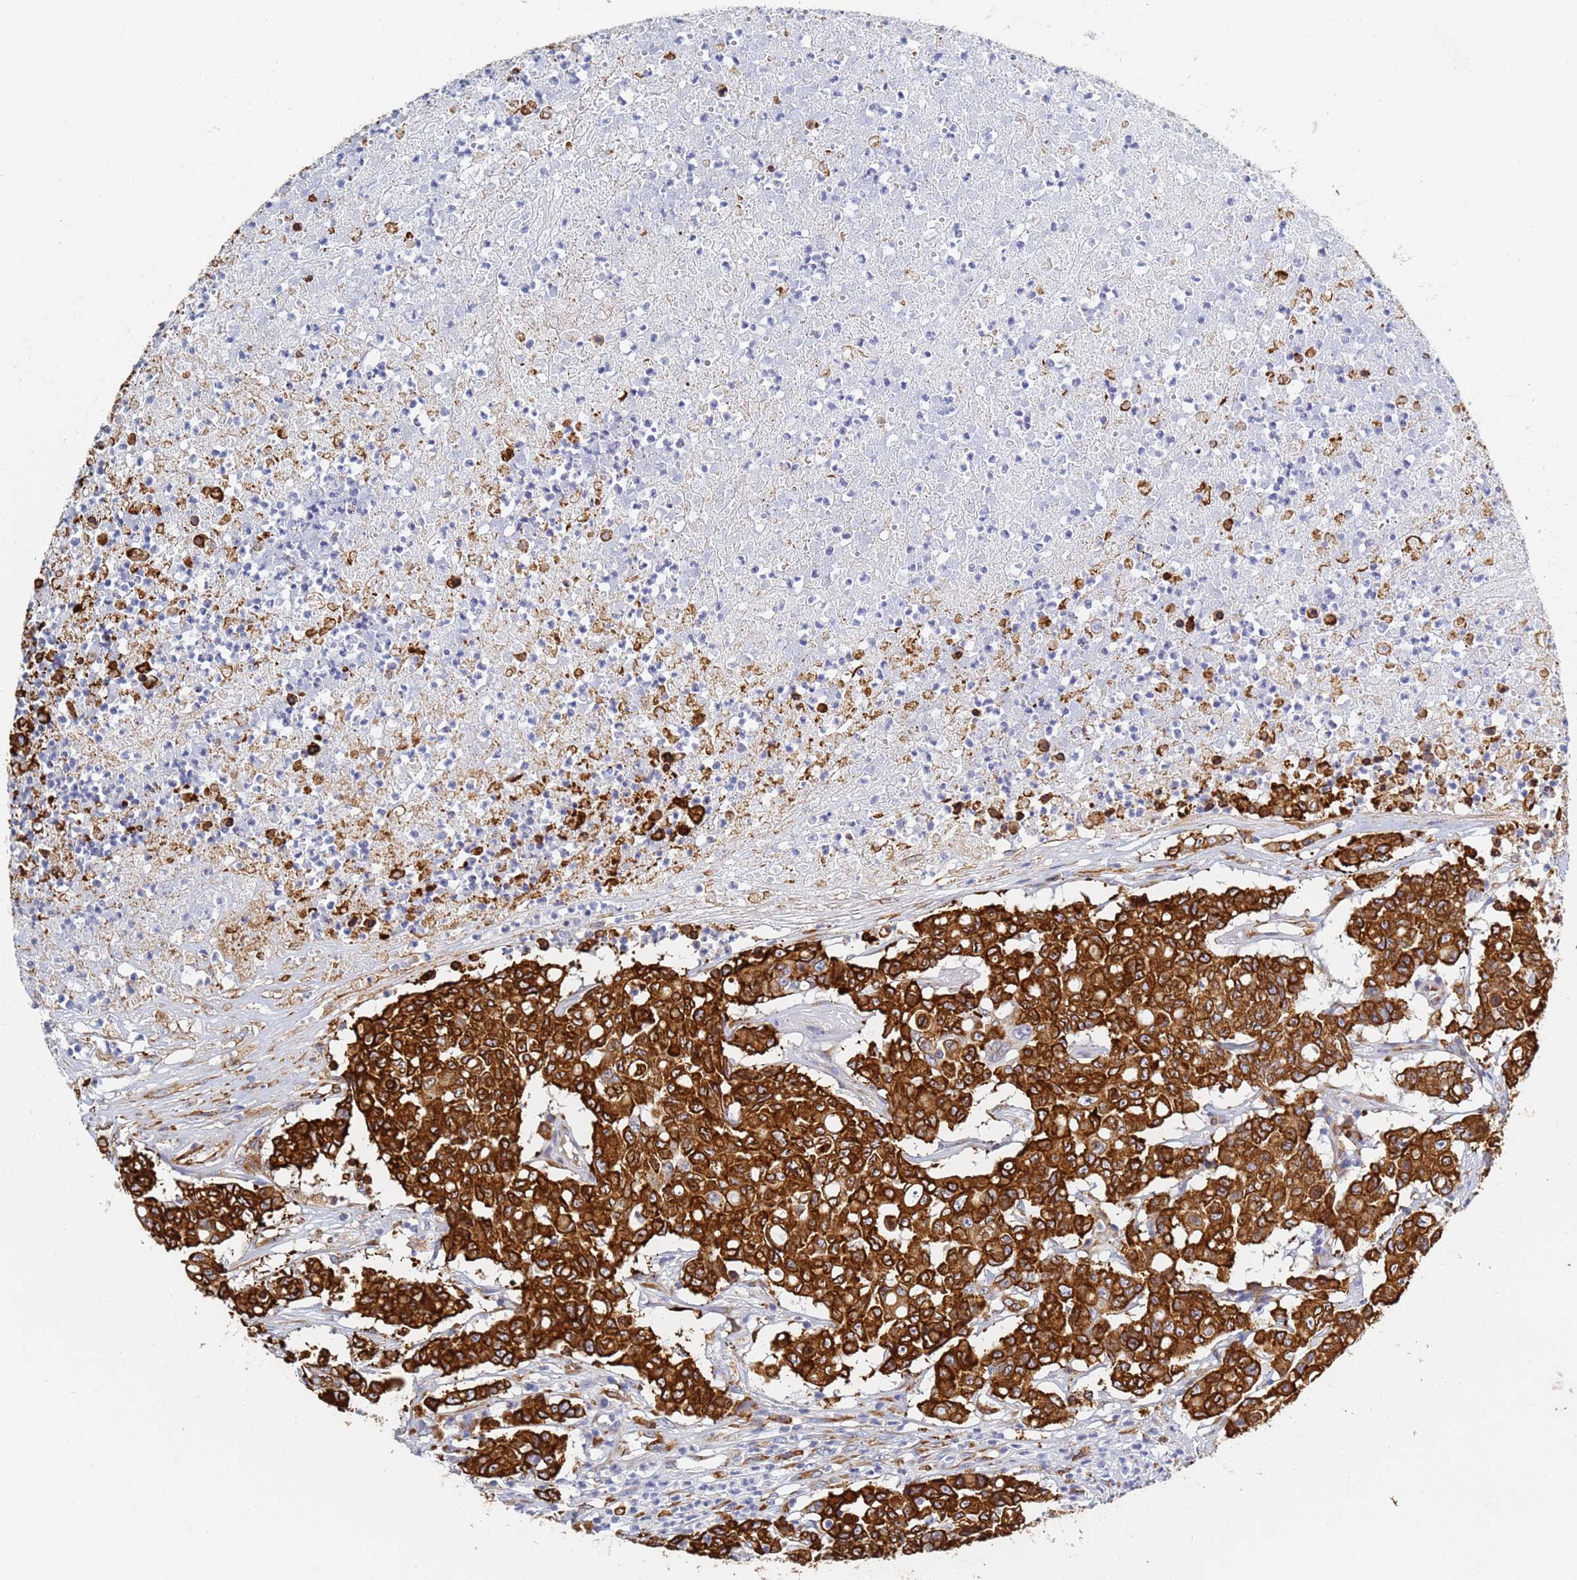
{"staining": {"intensity": "strong", "quantity": ">75%", "location": "cytoplasmic/membranous"}, "tissue": "colorectal cancer", "cell_type": "Tumor cells", "image_type": "cancer", "snomed": [{"axis": "morphology", "description": "Adenocarcinoma, NOS"}, {"axis": "topography", "description": "Colon"}], "caption": "A high amount of strong cytoplasmic/membranous expression is identified in approximately >75% of tumor cells in adenocarcinoma (colorectal) tissue.", "gene": "GDAP2", "patient": {"sex": "male", "age": 51}}